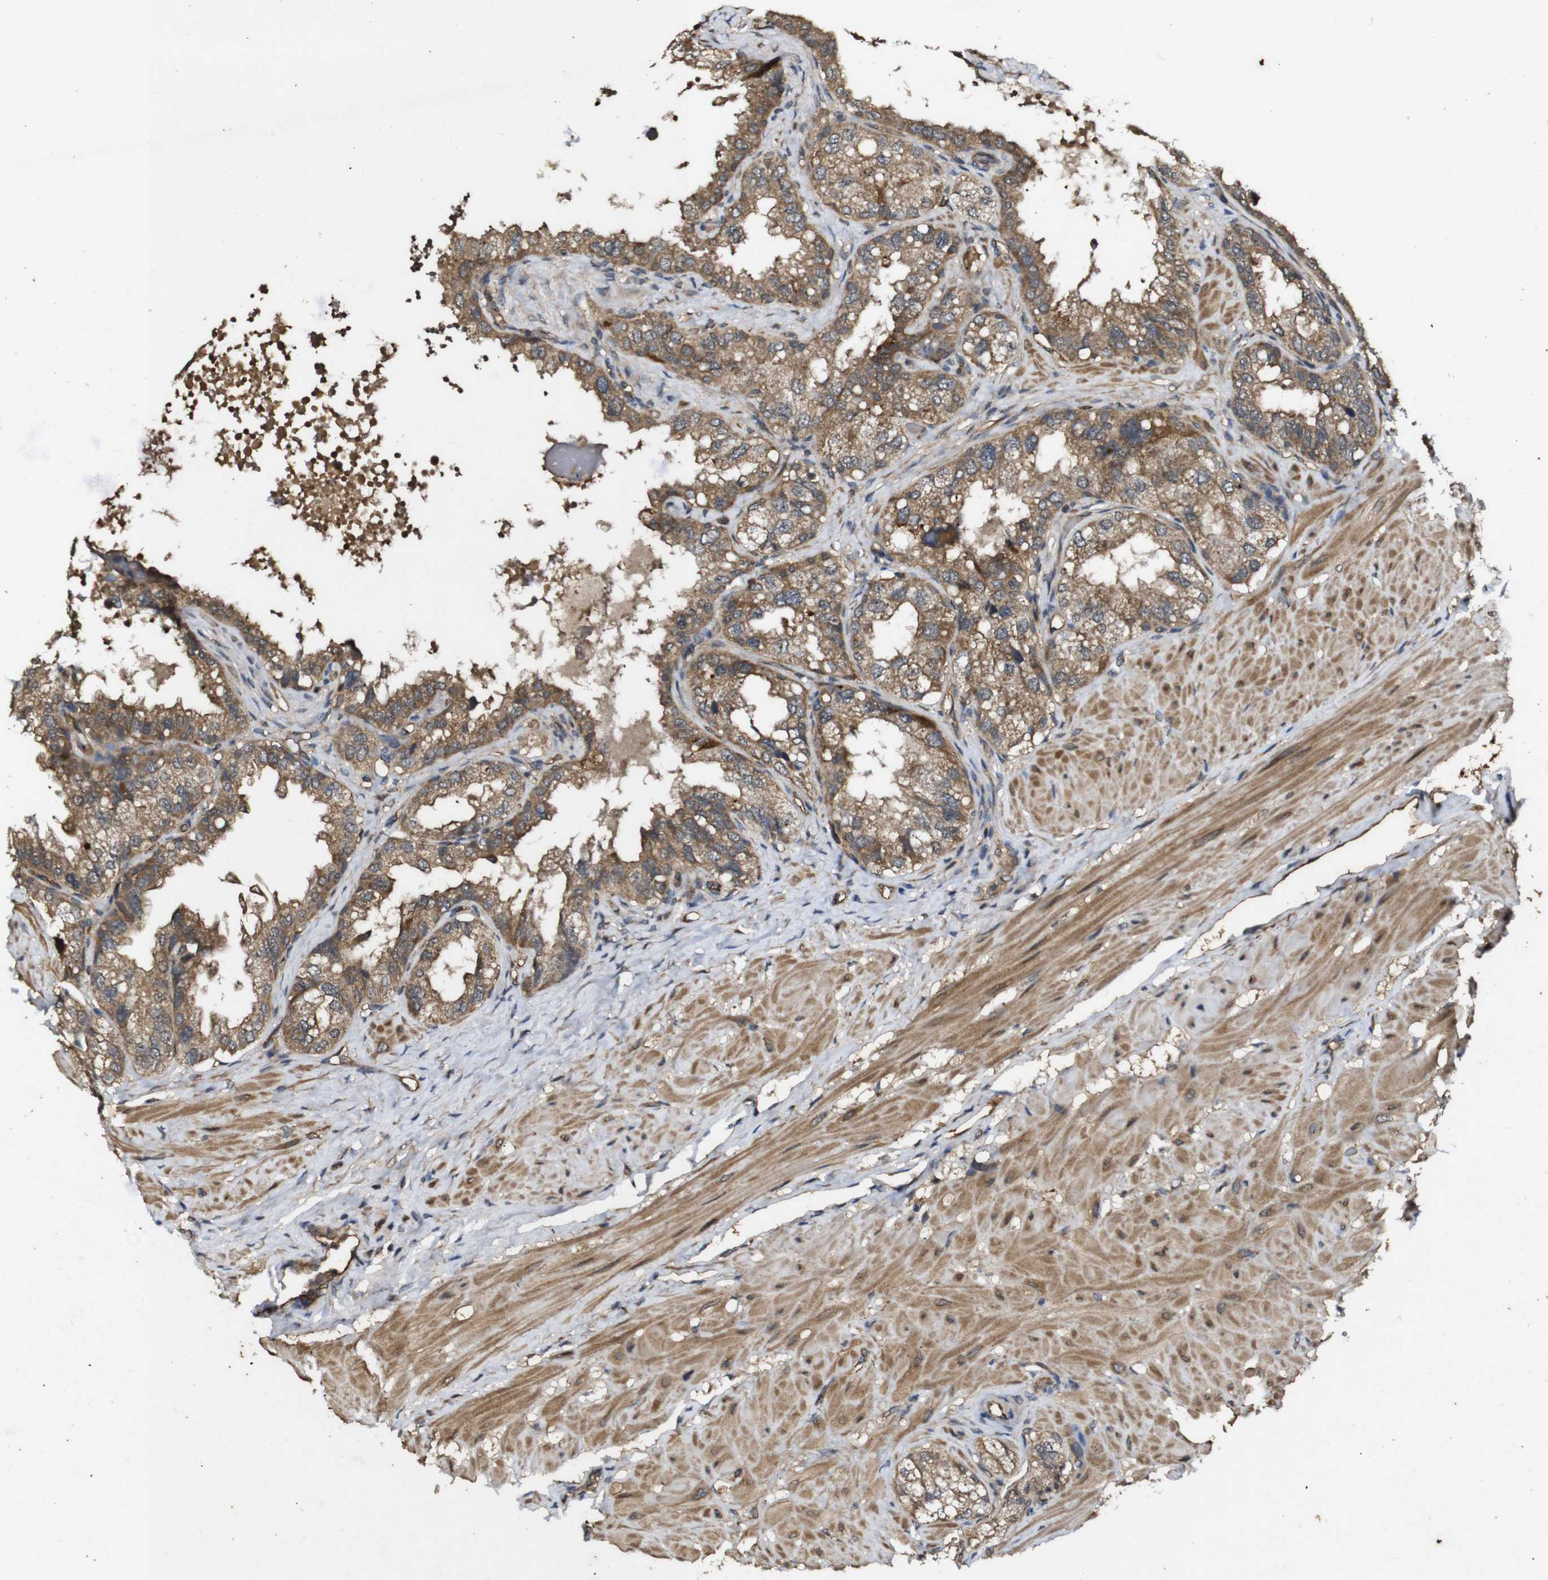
{"staining": {"intensity": "moderate", "quantity": ">75%", "location": "cytoplasmic/membranous"}, "tissue": "seminal vesicle", "cell_type": "Glandular cells", "image_type": "normal", "snomed": [{"axis": "morphology", "description": "Normal tissue, NOS"}, {"axis": "topography", "description": "Seminal veicle"}], "caption": "Approximately >75% of glandular cells in benign seminal vesicle display moderate cytoplasmic/membranous protein expression as visualized by brown immunohistochemical staining.", "gene": "RIPK1", "patient": {"sex": "male", "age": 68}}